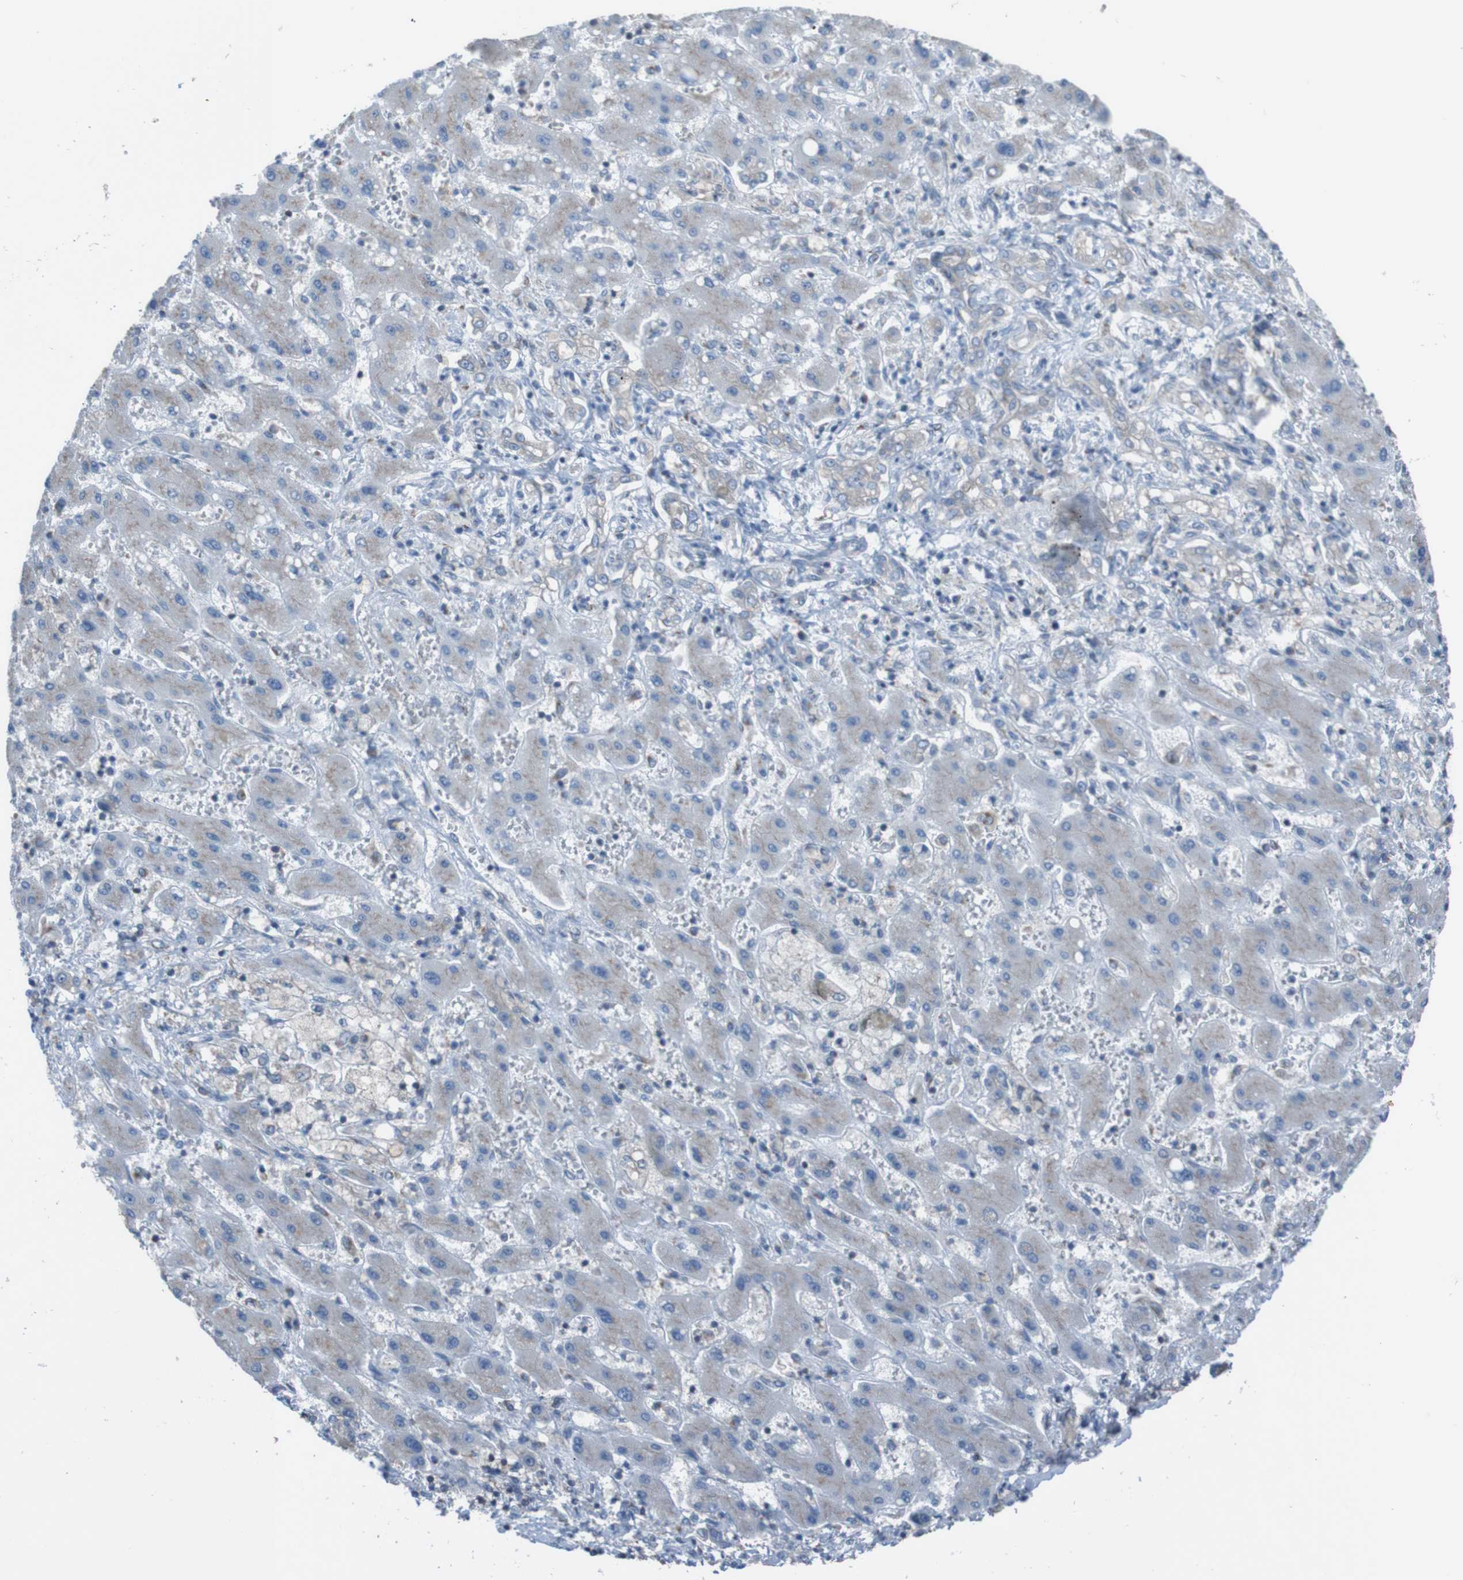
{"staining": {"intensity": "weak", "quantity": "25%-75%", "location": "cytoplasmic/membranous"}, "tissue": "liver cancer", "cell_type": "Tumor cells", "image_type": "cancer", "snomed": [{"axis": "morphology", "description": "Cholangiocarcinoma"}, {"axis": "topography", "description": "Liver"}], "caption": "IHC (DAB (3,3'-diaminobenzidine)) staining of liver cancer (cholangiocarcinoma) demonstrates weak cytoplasmic/membranous protein expression in about 25%-75% of tumor cells.", "gene": "MINAR1", "patient": {"sex": "male", "age": 50}}